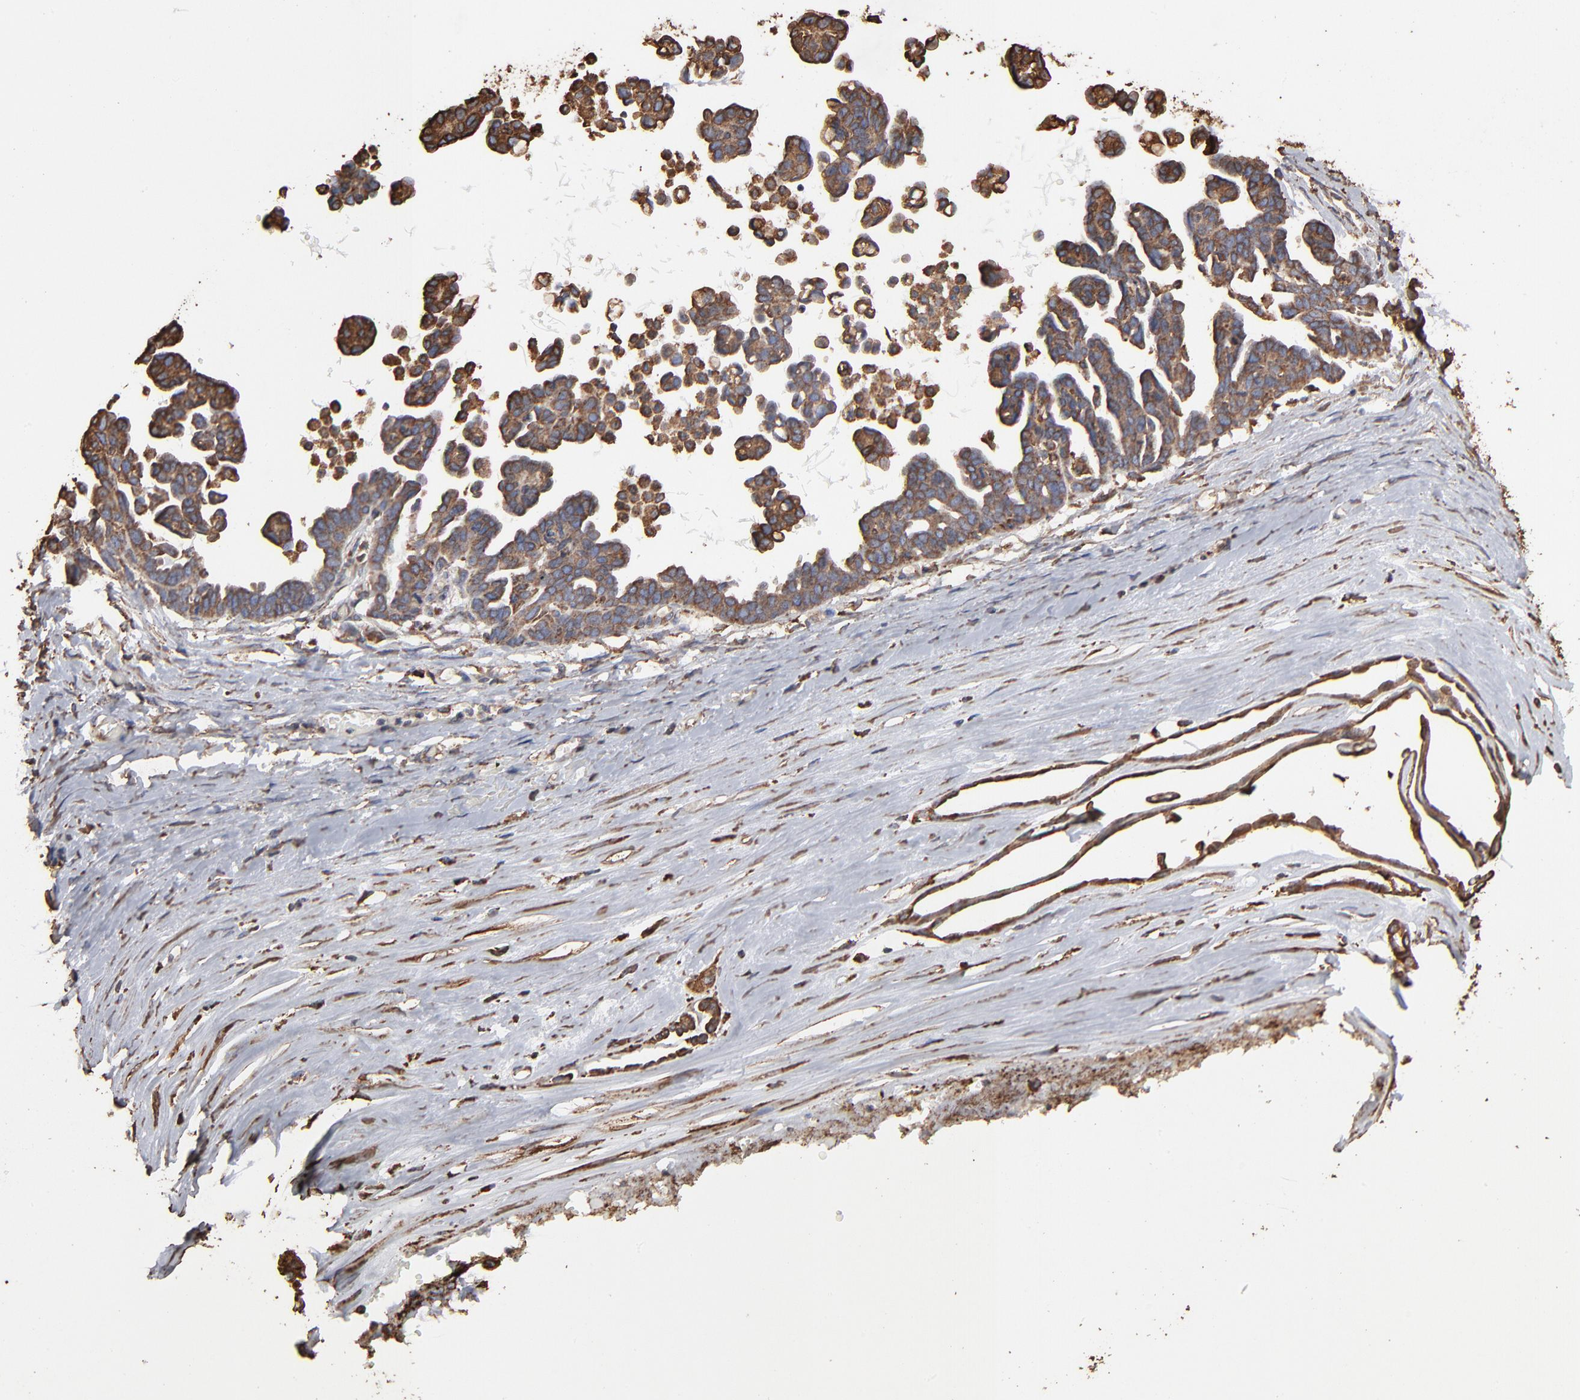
{"staining": {"intensity": "weak", "quantity": ">75%", "location": "cytoplasmic/membranous"}, "tissue": "ovarian cancer", "cell_type": "Tumor cells", "image_type": "cancer", "snomed": [{"axis": "morphology", "description": "Cystadenocarcinoma, serous, NOS"}, {"axis": "topography", "description": "Ovary"}], "caption": "Protein positivity by immunohistochemistry (IHC) displays weak cytoplasmic/membranous expression in approximately >75% of tumor cells in serous cystadenocarcinoma (ovarian).", "gene": "PDIA3", "patient": {"sex": "female", "age": 54}}